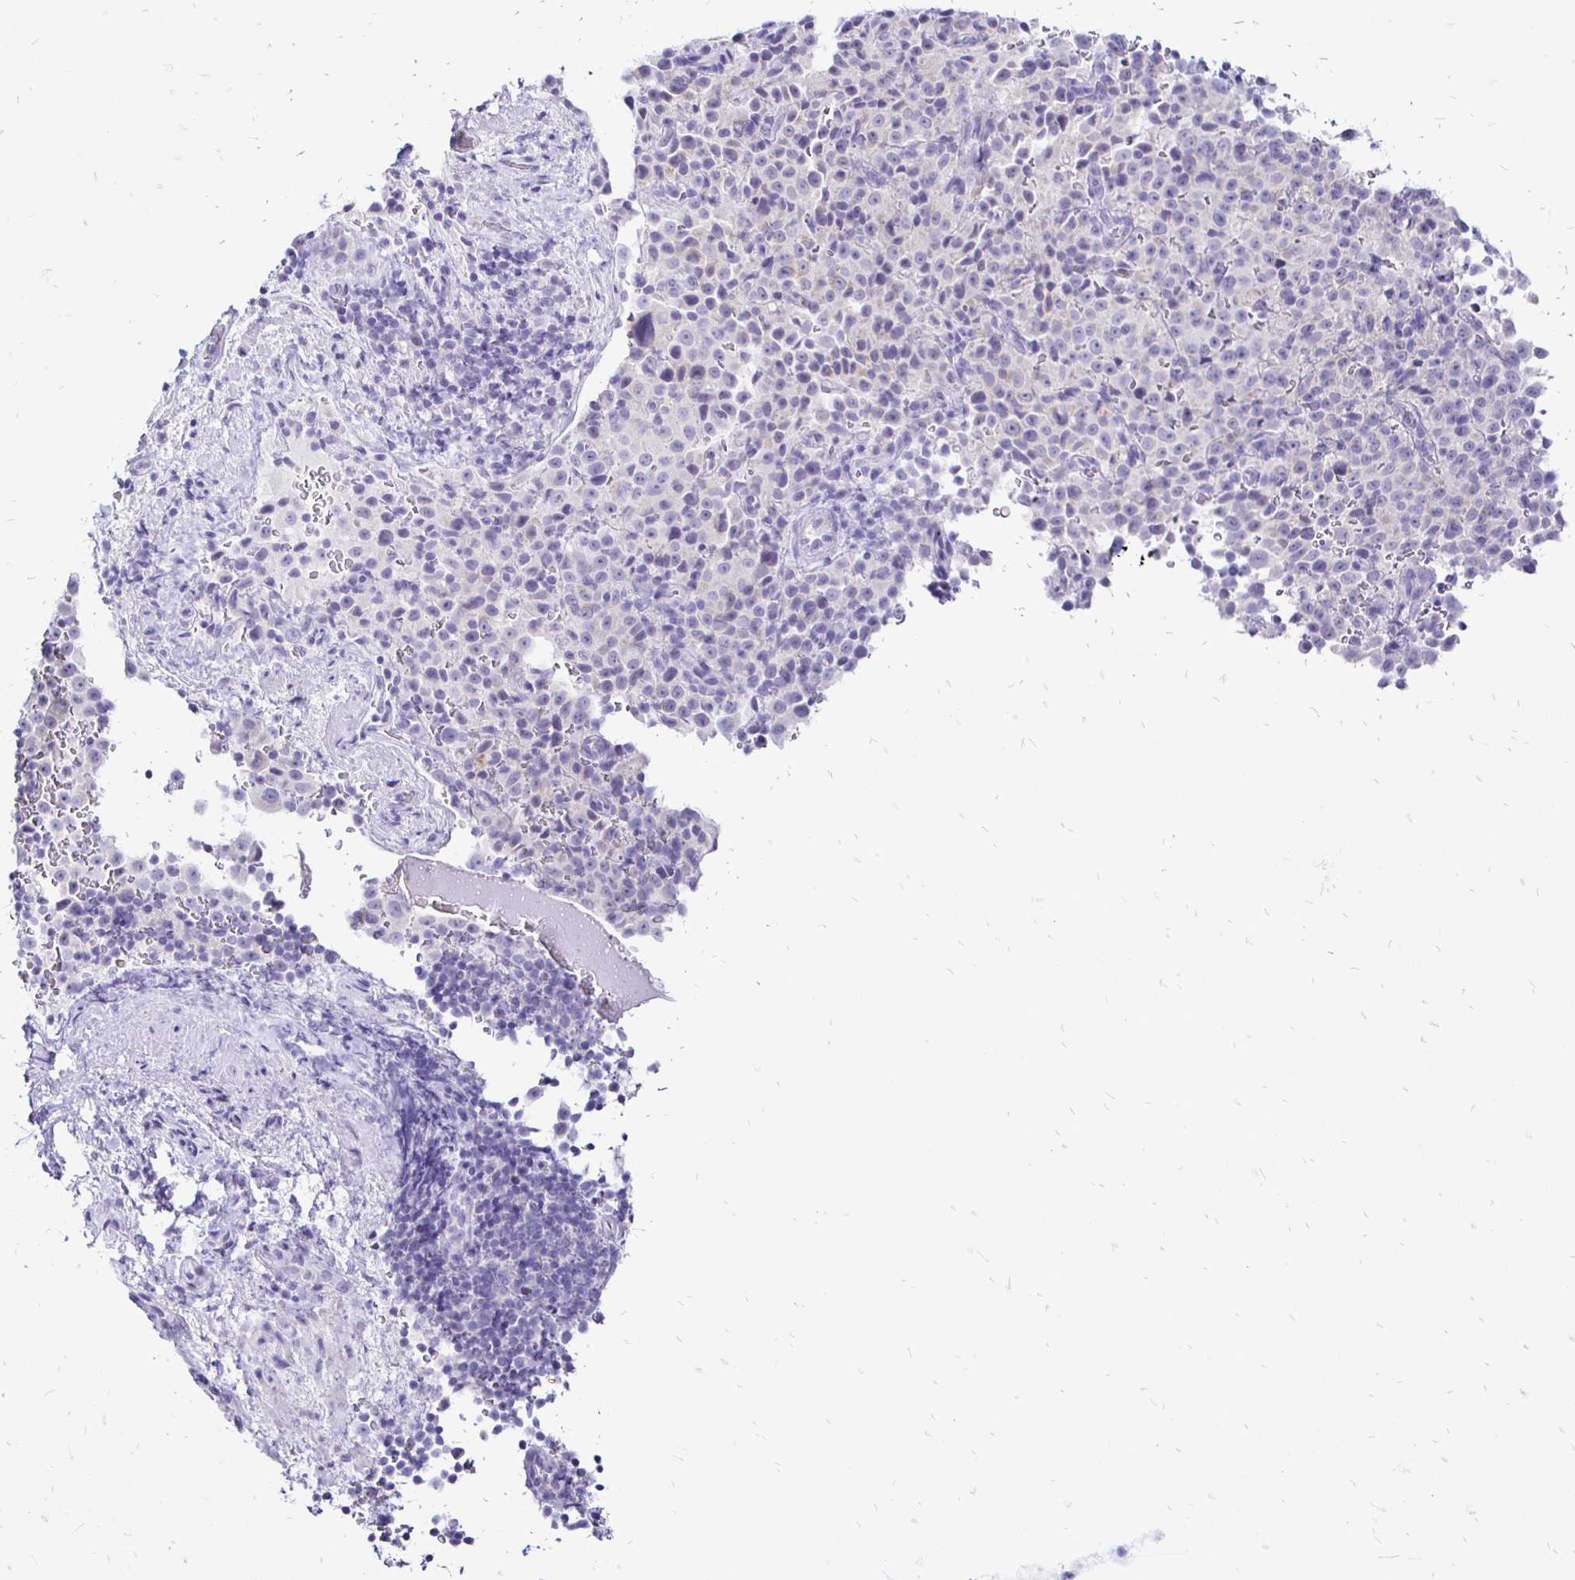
{"staining": {"intensity": "negative", "quantity": "none", "location": "none"}, "tissue": "melanoma", "cell_type": "Tumor cells", "image_type": "cancer", "snomed": [{"axis": "morphology", "description": "Malignant melanoma, Metastatic site"}, {"axis": "topography", "description": "Skin"}, {"axis": "topography", "description": "Lymph node"}], "caption": "The micrograph shows no significant positivity in tumor cells of malignant melanoma (metastatic site).", "gene": "IRGC", "patient": {"sex": "male", "age": 66}}